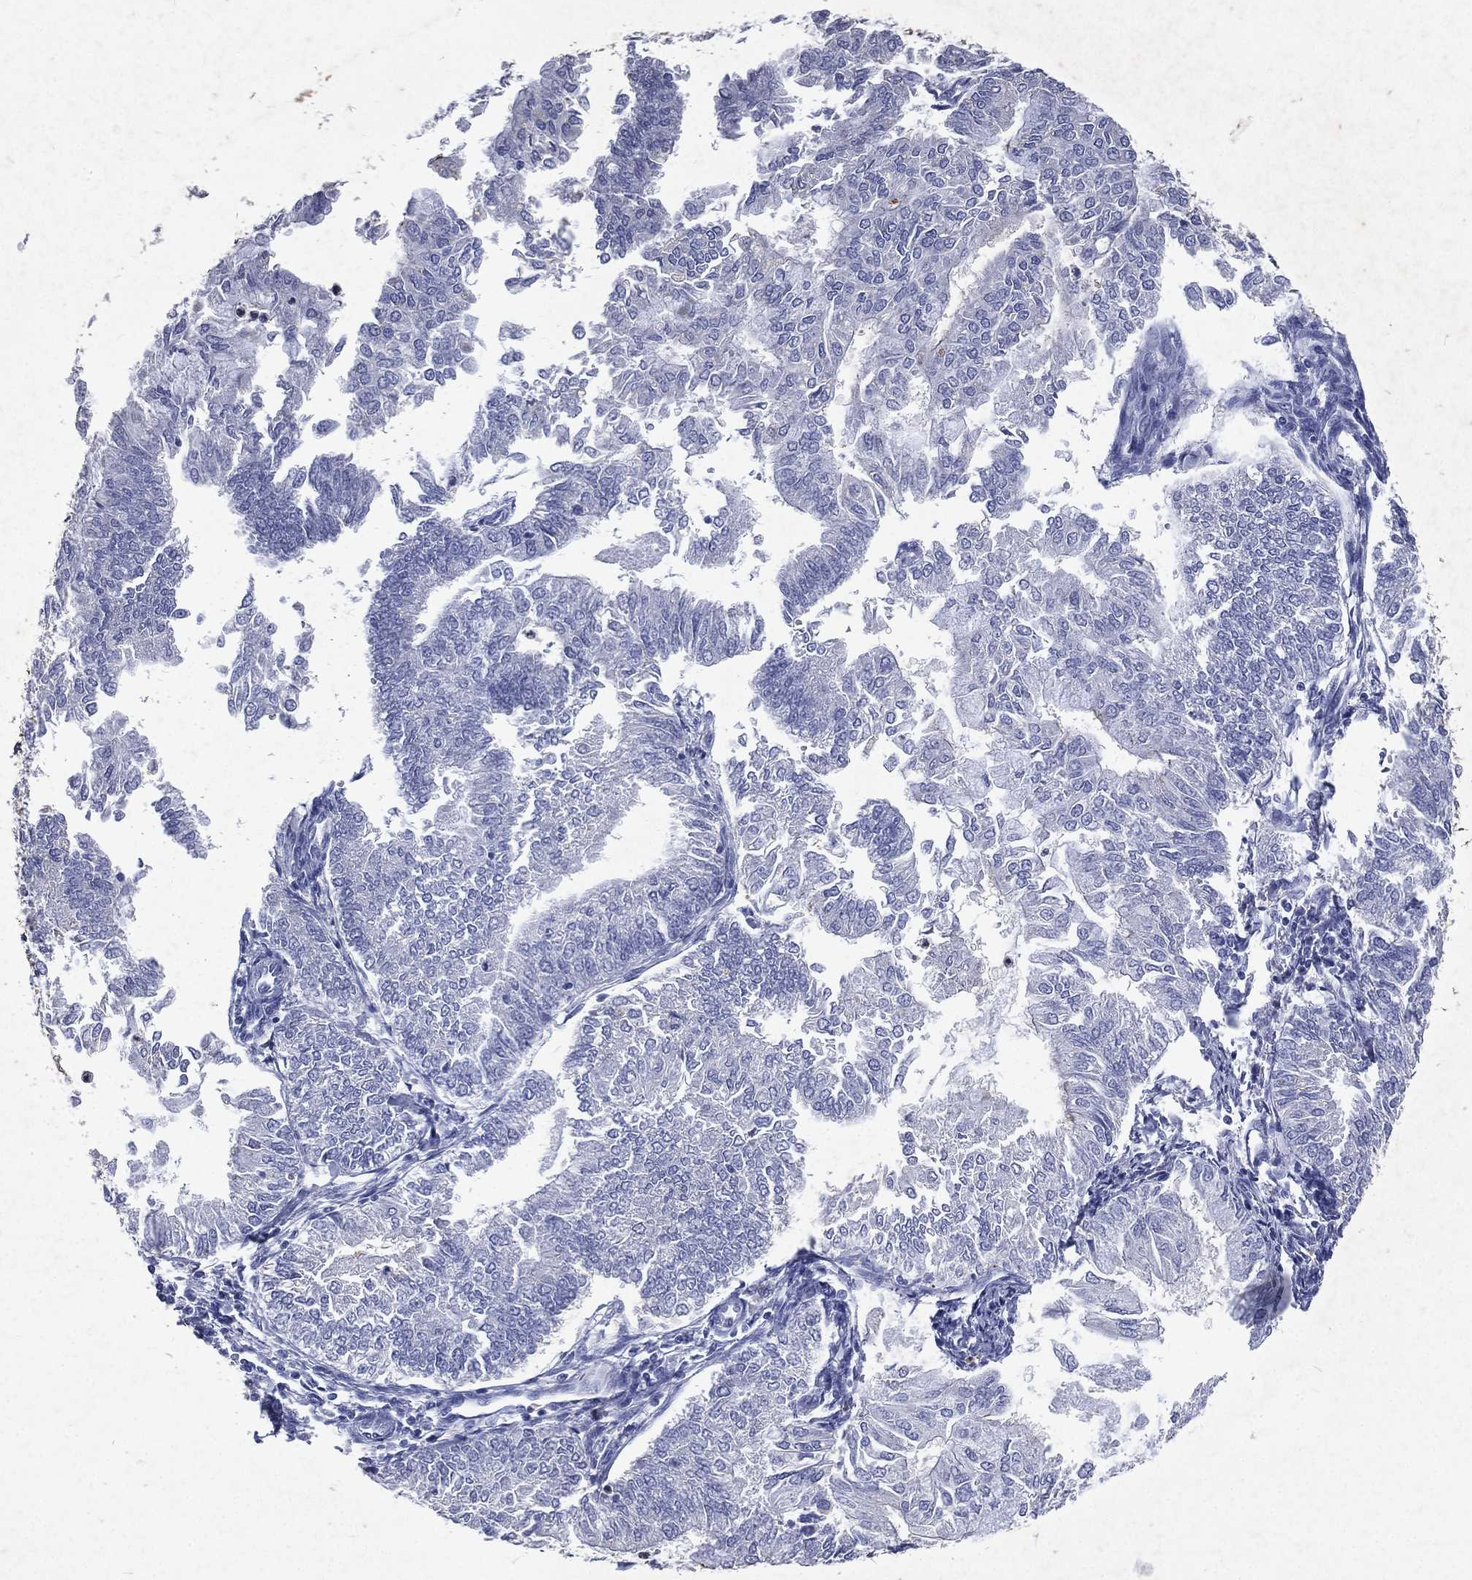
{"staining": {"intensity": "negative", "quantity": "none", "location": "none"}, "tissue": "endometrial cancer", "cell_type": "Tumor cells", "image_type": "cancer", "snomed": [{"axis": "morphology", "description": "Adenocarcinoma, NOS"}, {"axis": "topography", "description": "Endometrium"}], "caption": "A high-resolution micrograph shows immunohistochemistry staining of endometrial cancer (adenocarcinoma), which exhibits no significant staining in tumor cells.", "gene": "SLC34A2", "patient": {"sex": "female", "age": 59}}